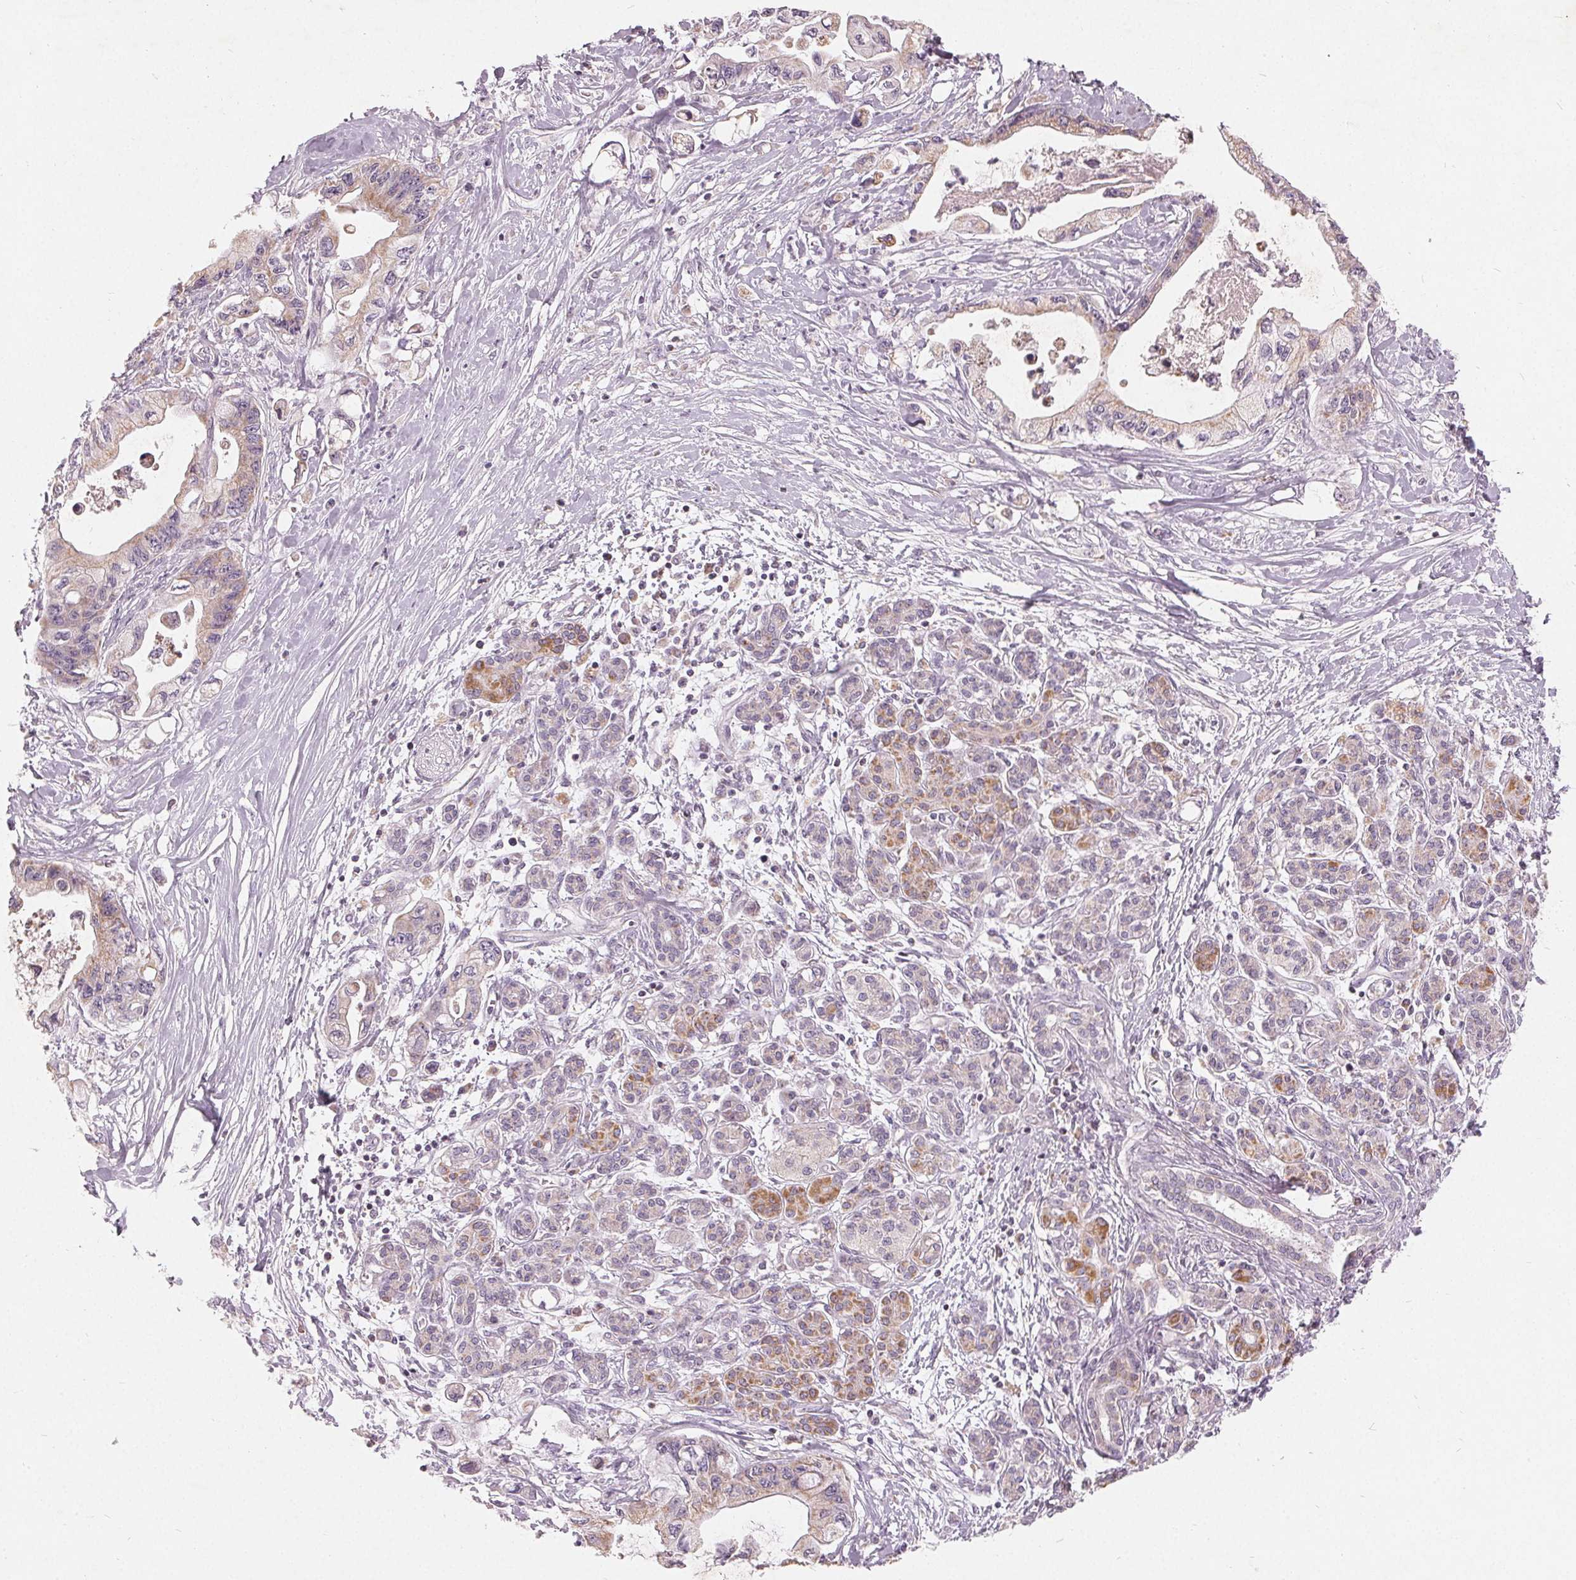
{"staining": {"intensity": "weak", "quantity": "<25%", "location": "cytoplasmic/membranous"}, "tissue": "pancreatic cancer", "cell_type": "Tumor cells", "image_type": "cancer", "snomed": [{"axis": "morphology", "description": "Adenocarcinoma, NOS"}, {"axis": "topography", "description": "Pancreas"}], "caption": "This is an immunohistochemistry (IHC) photomicrograph of human pancreatic cancer (adenocarcinoma). There is no expression in tumor cells.", "gene": "TRIM60", "patient": {"sex": "male", "age": 61}}